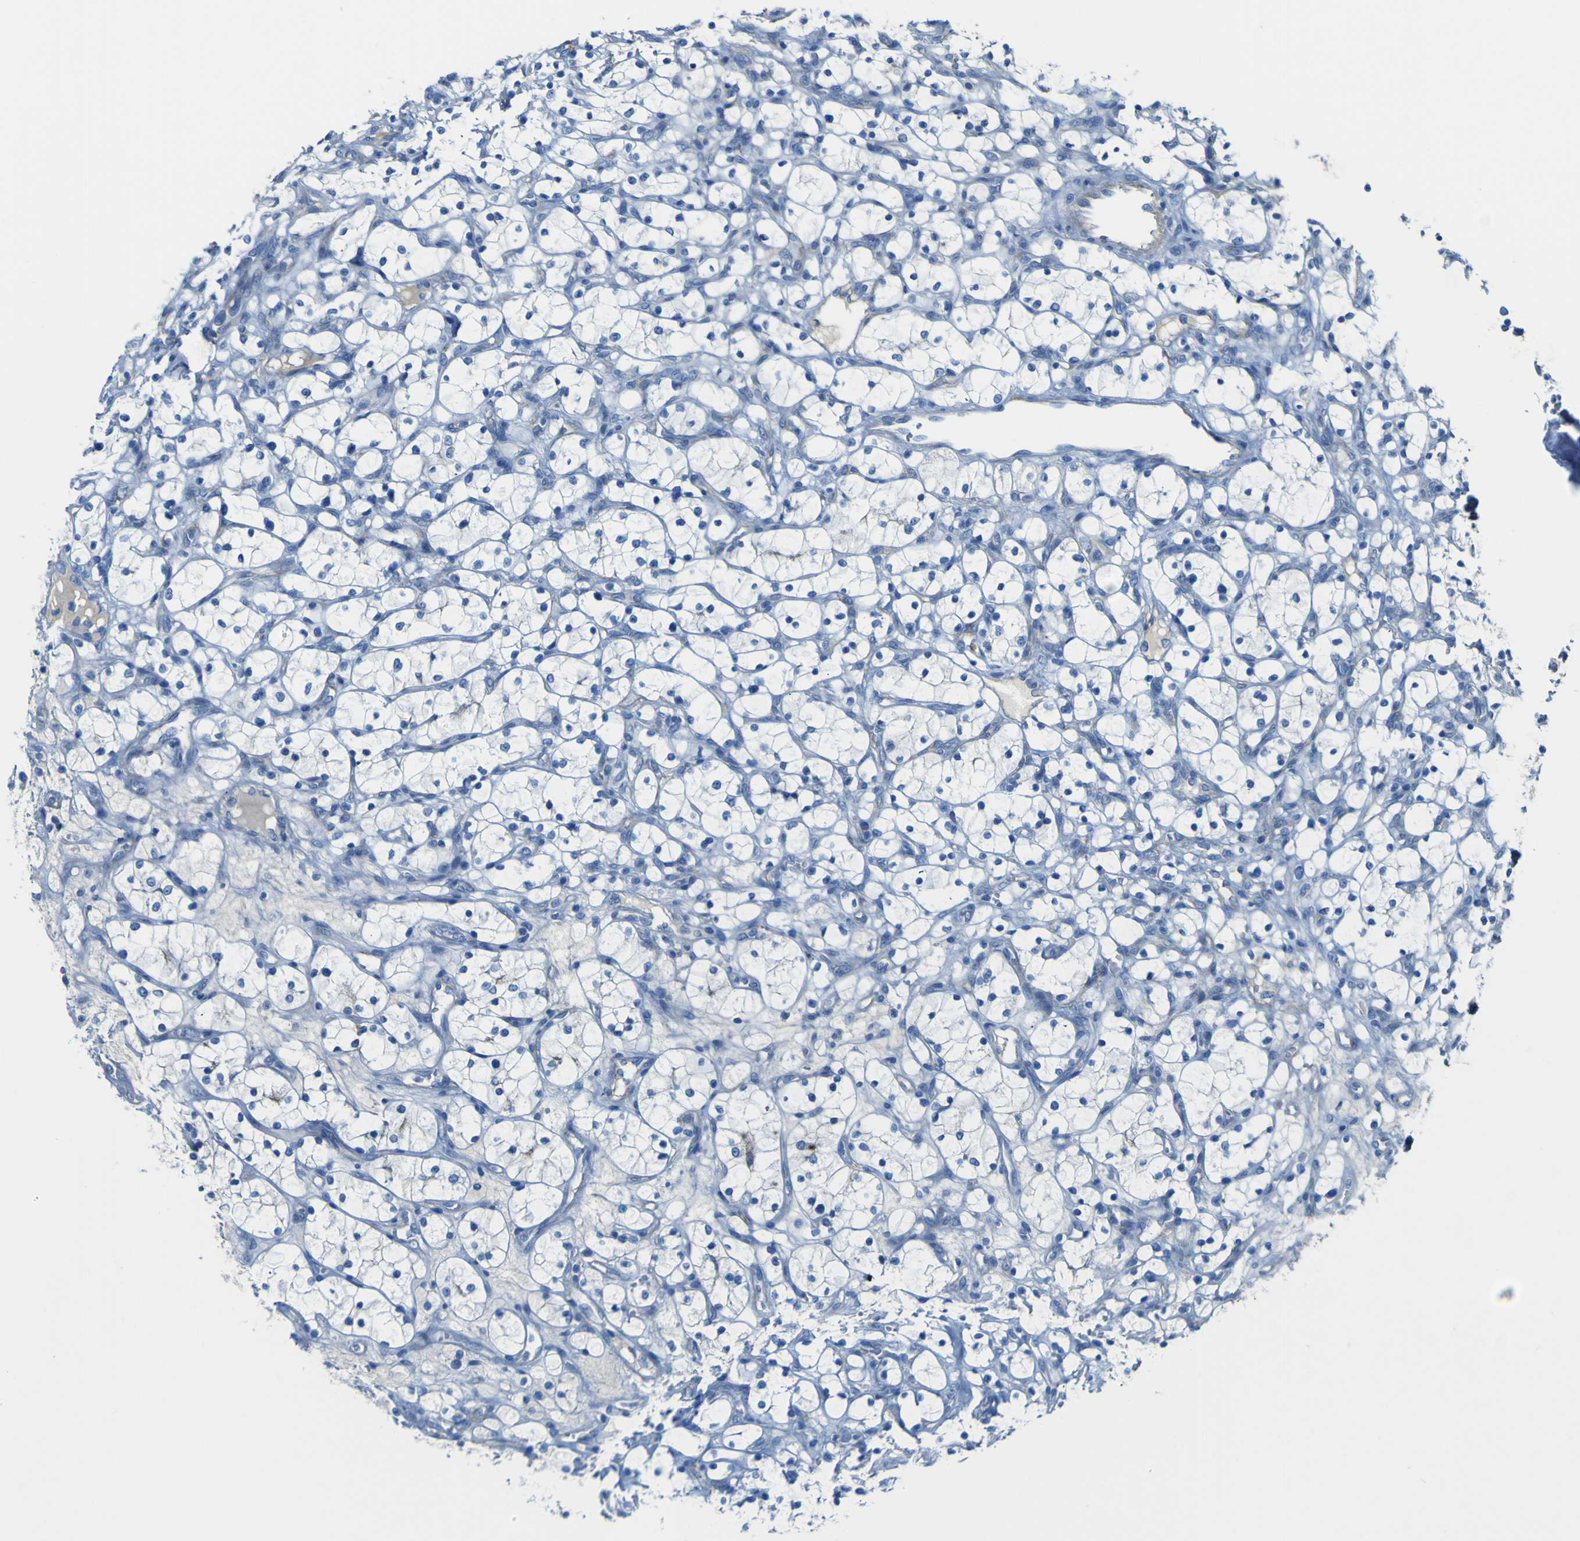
{"staining": {"intensity": "negative", "quantity": "none", "location": "none"}, "tissue": "renal cancer", "cell_type": "Tumor cells", "image_type": "cancer", "snomed": [{"axis": "morphology", "description": "Adenocarcinoma, NOS"}, {"axis": "topography", "description": "Kidney"}], "caption": "The histopathology image exhibits no significant positivity in tumor cells of renal cancer.", "gene": "ADGRA2", "patient": {"sex": "female", "age": 69}}